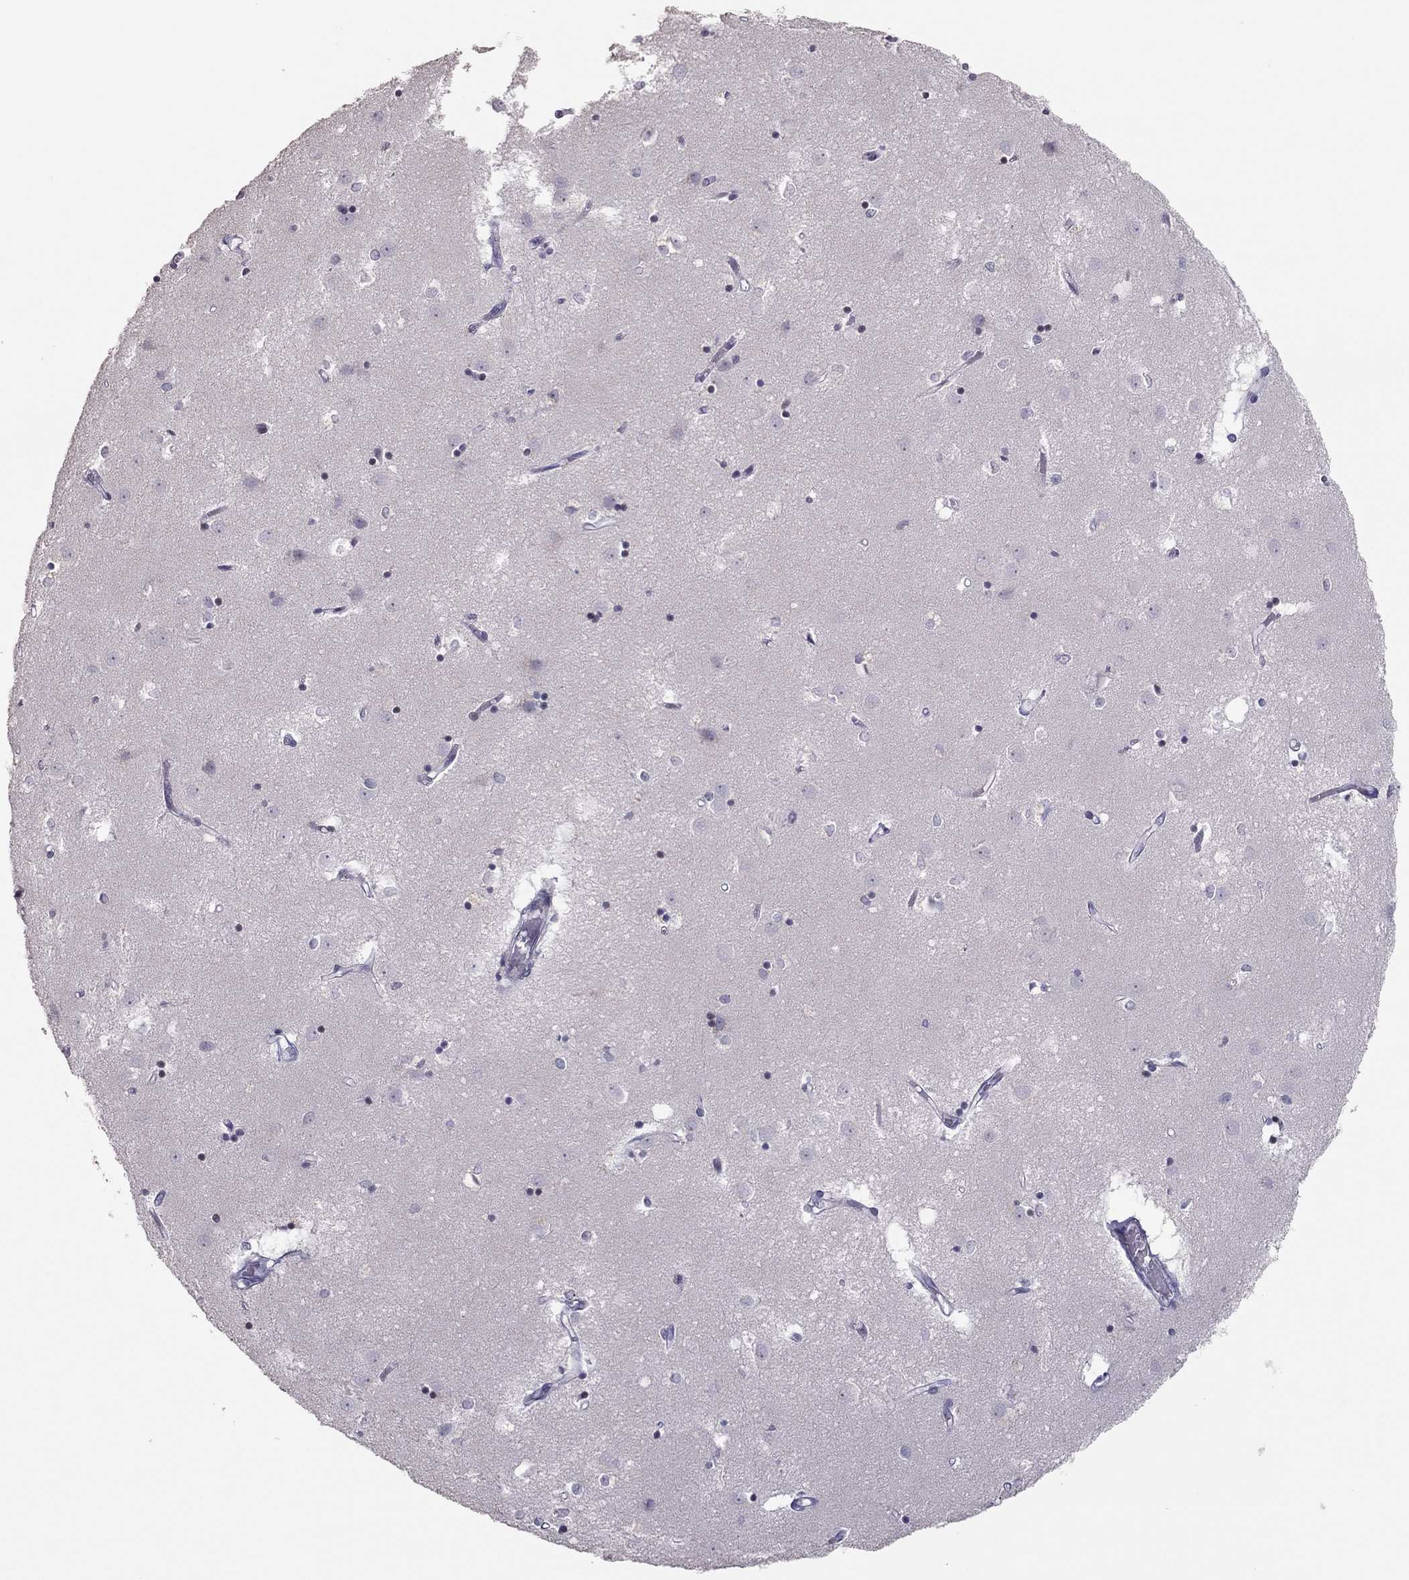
{"staining": {"intensity": "negative", "quantity": "none", "location": "none"}, "tissue": "caudate", "cell_type": "Glial cells", "image_type": "normal", "snomed": [{"axis": "morphology", "description": "Normal tissue, NOS"}, {"axis": "topography", "description": "Lateral ventricle wall"}], "caption": "A photomicrograph of caudate stained for a protein exhibits no brown staining in glial cells. (Immunohistochemistry (ihc), brightfield microscopy, high magnification).", "gene": "TSHB", "patient": {"sex": "male", "age": 54}}